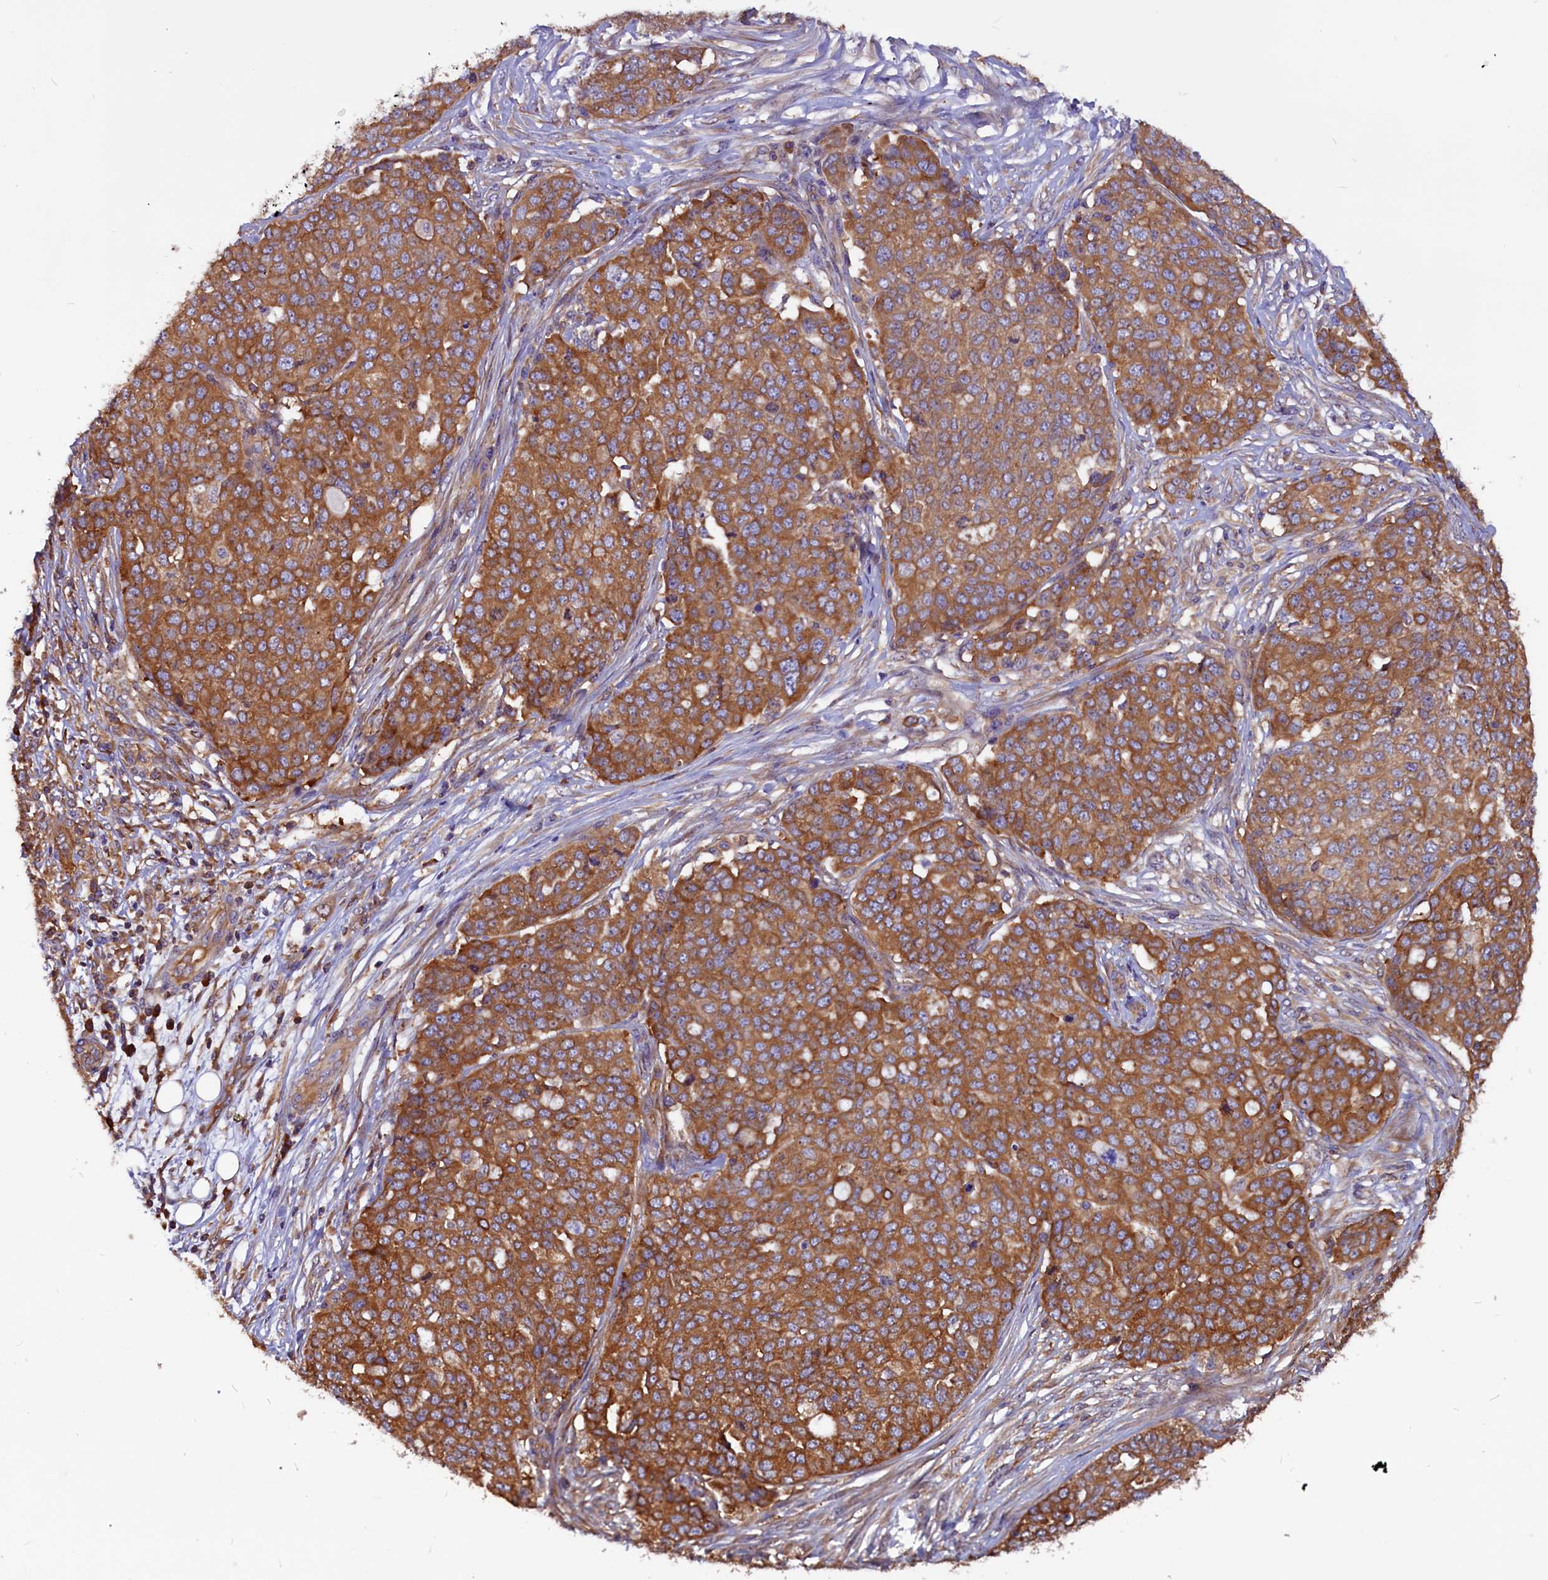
{"staining": {"intensity": "moderate", "quantity": ">75%", "location": "cytoplasmic/membranous"}, "tissue": "ovarian cancer", "cell_type": "Tumor cells", "image_type": "cancer", "snomed": [{"axis": "morphology", "description": "Cystadenocarcinoma, serous, NOS"}, {"axis": "topography", "description": "Soft tissue"}, {"axis": "topography", "description": "Ovary"}], "caption": "Serous cystadenocarcinoma (ovarian) tissue demonstrates moderate cytoplasmic/membranous positivity in approximately >75% of tumor cells (Brightfield microscopy of DAB IHC at high magnification).", "gene": "EIF3G", "patient": {"sex": "female", "age": 57}}